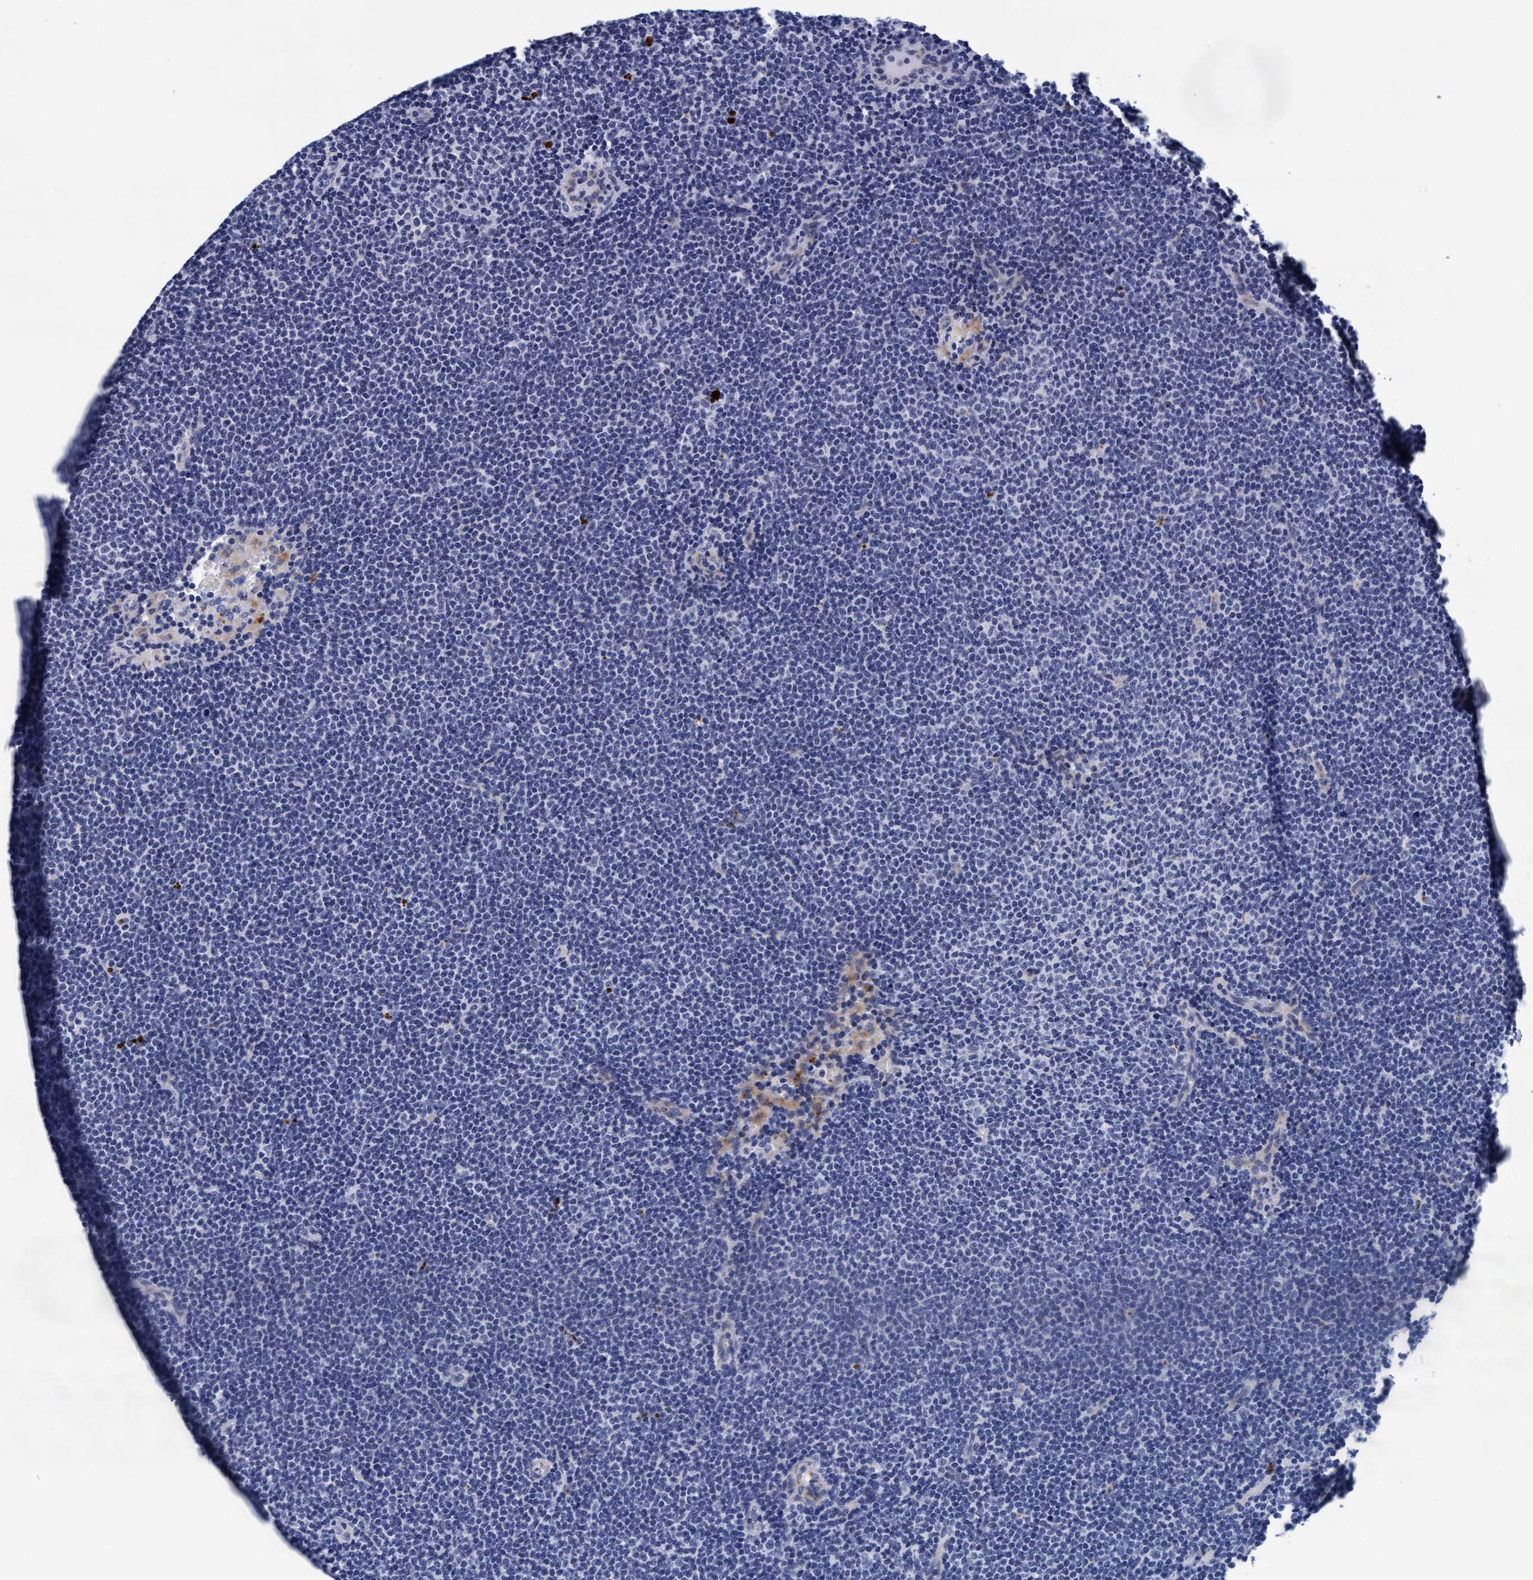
{"staining": {"intensity": "negative", "quantity": "none", "location": "none"}, "tissue": "lymphoma", "cell_type": "Tumor cells", "image_type": "cancer", "snomed": [{"axis": "morphology", "description": "Malignant lymphoma, non-Hodgkin's type, Low grade"}, {"axis": "topography", "description": "Lymph node"}], "caption": "An image of lymphoma stained for a protein shows no brown staining in tumor cells.", "gene": "ARSG", "patient": {"sex": "female", "age": 53}}